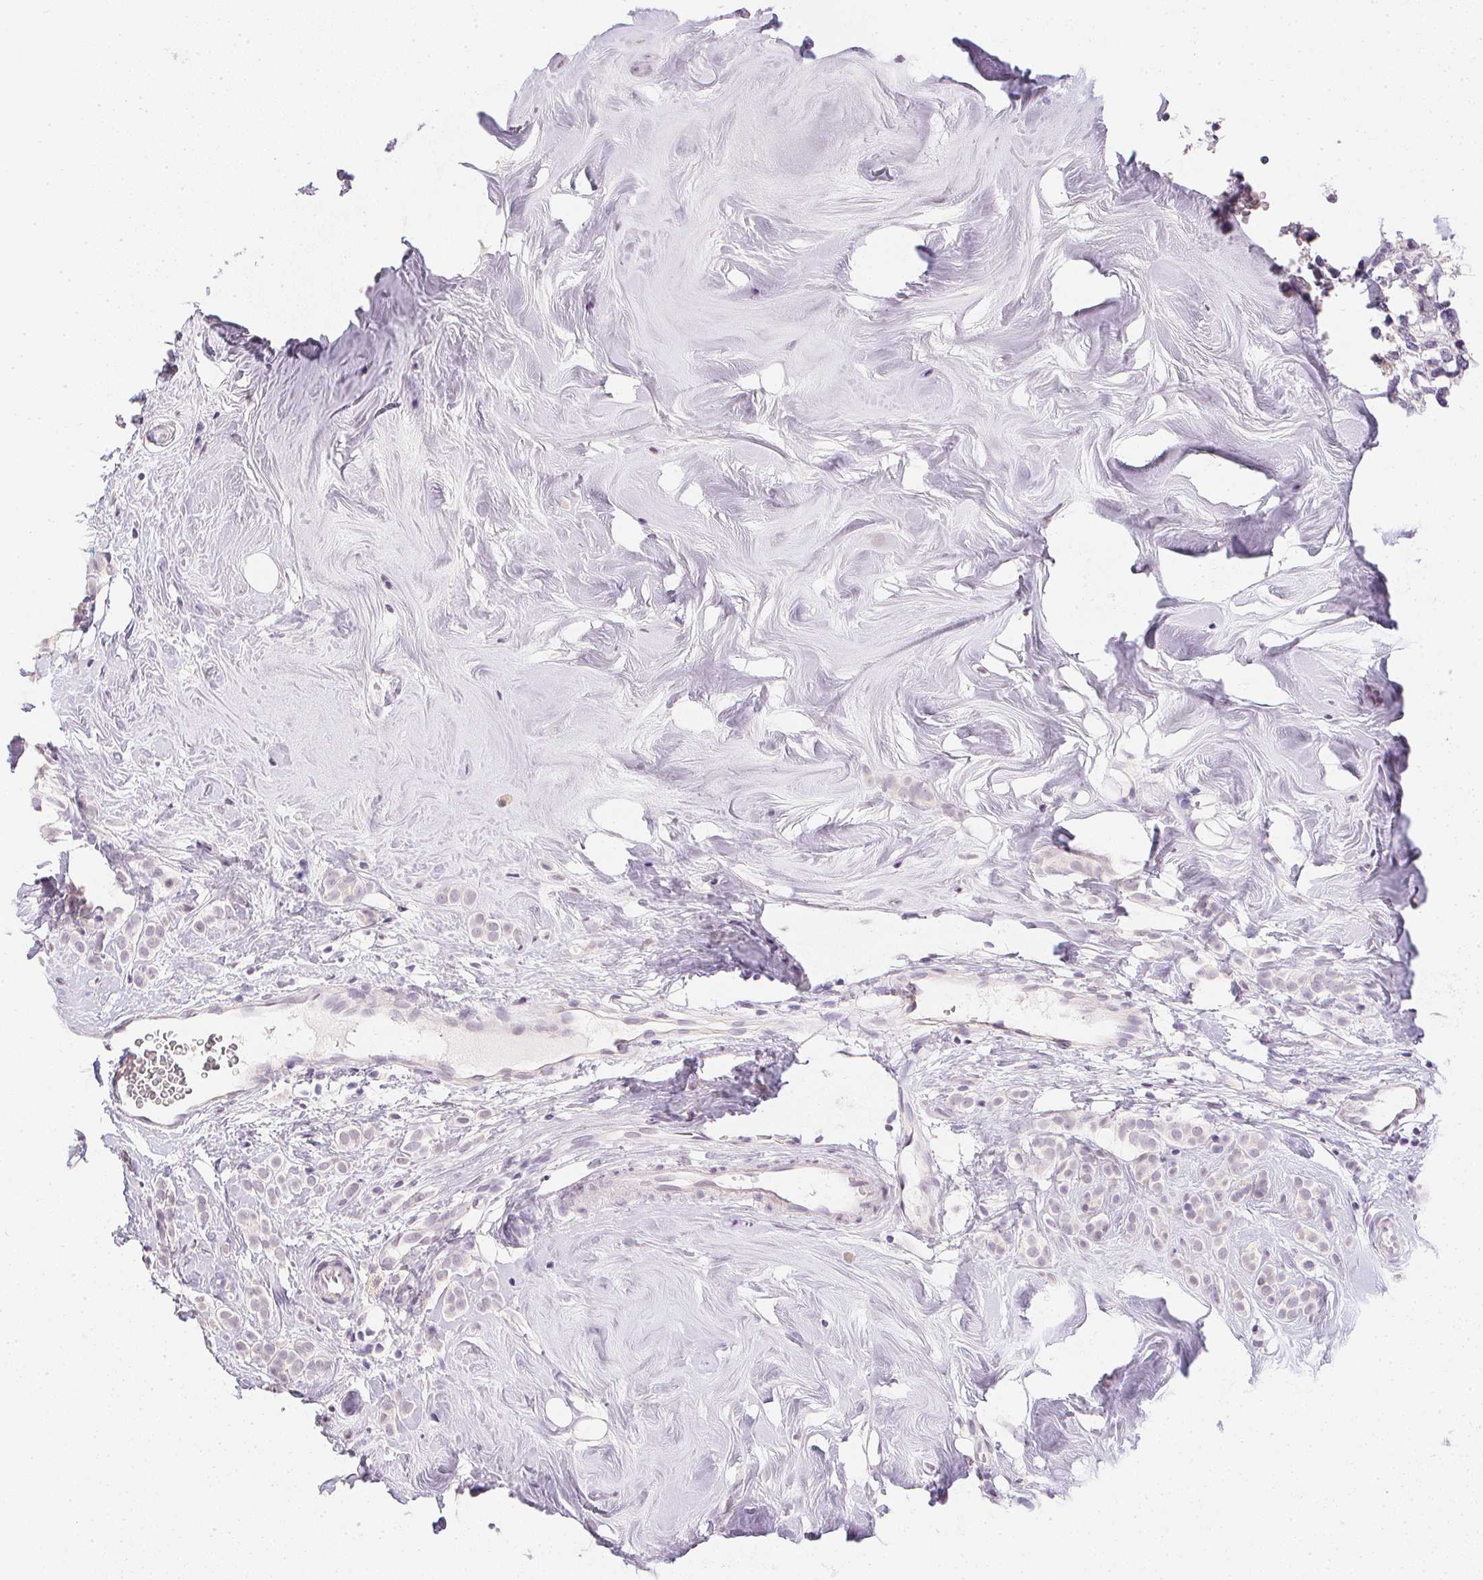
{"staining": {"intensity": "negative", "quantity": "none", "location": "none"}, "tissue": "breast cancer", "cell_type": "Tumor cells", "image_type": "cancer", "snomed": [{"axis": "morphology", "description": "Lobular carcinoma"}, {"axis": "topography", "description": "Breast"}], "caption": "Immunohistochemistry micrograph of neoplastic tissue: breast cancer (lobular carcinoma) stained with DAB (3,3'-diaminobenzidine) shows no significant protein staining in tumor cells.", "gene": "PPY", "patient": {"sex": "female", "age": 49}}